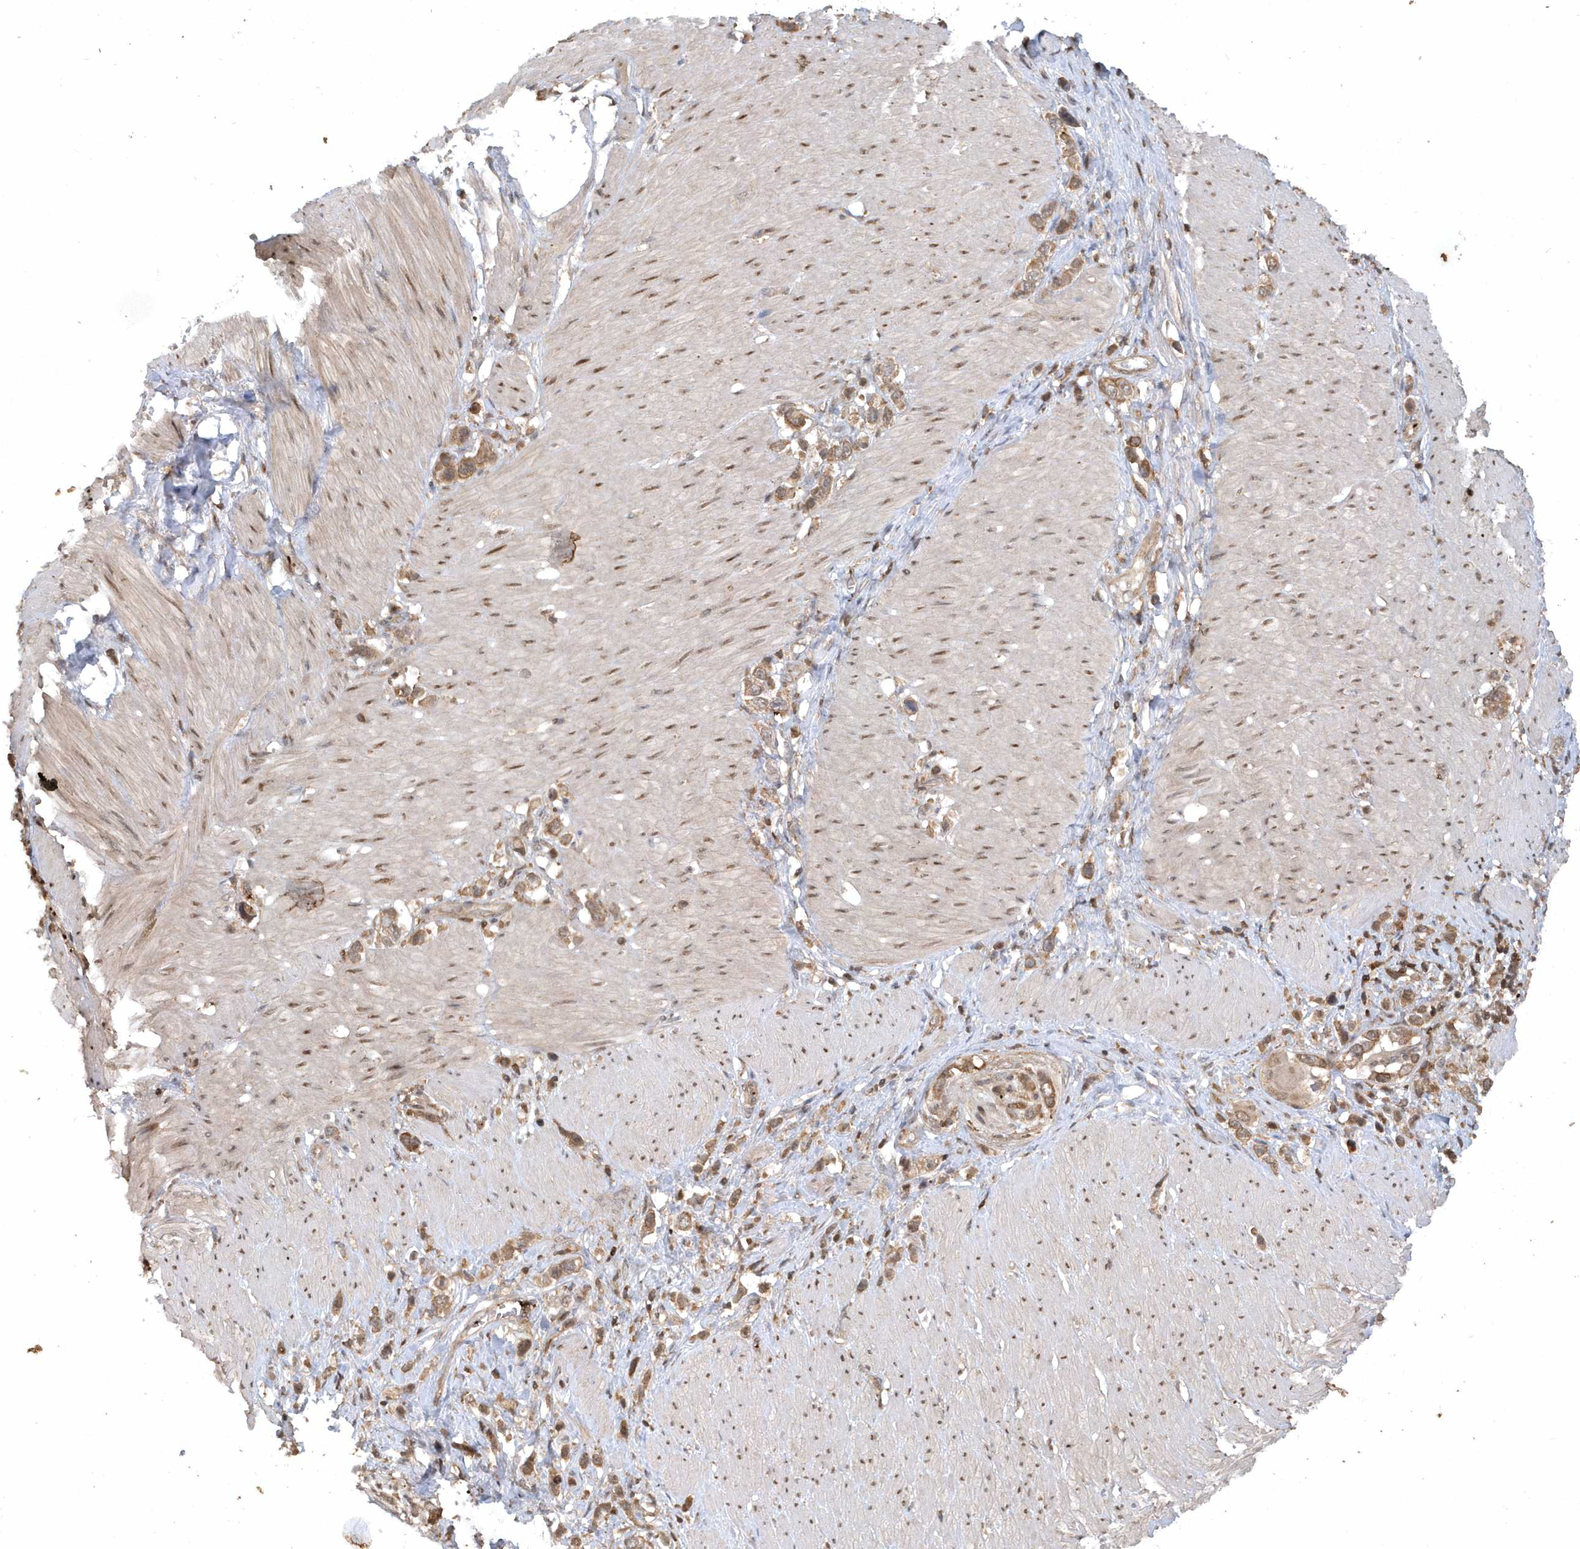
{"staining": {"intensity": "moderate", "quantity": ">75%", "location": "cytoplasmic/membranous"}, "tissue": "stomach cancer", "cell_type": "Tumor cells", "image_type": "cancer", "snomed": [{"axis": "morphology", "description": "Normal tissue, NOS"}, {"axis": "morphology", "description": "Adenocarcinoma, NOS"}, {"axis": "topography", "description": "Stomach, upper"}, {"axis": "topography", "description": "Stomach"}], "caption": "This is a histology image of immunohistochemistry (IHC) staining of stomach cancer, which shows moderate staining in the cytoplasmic/membranous of tumor cells.", "gene": "ACYP1", "patient": {"sex": "female", "age": 65}}